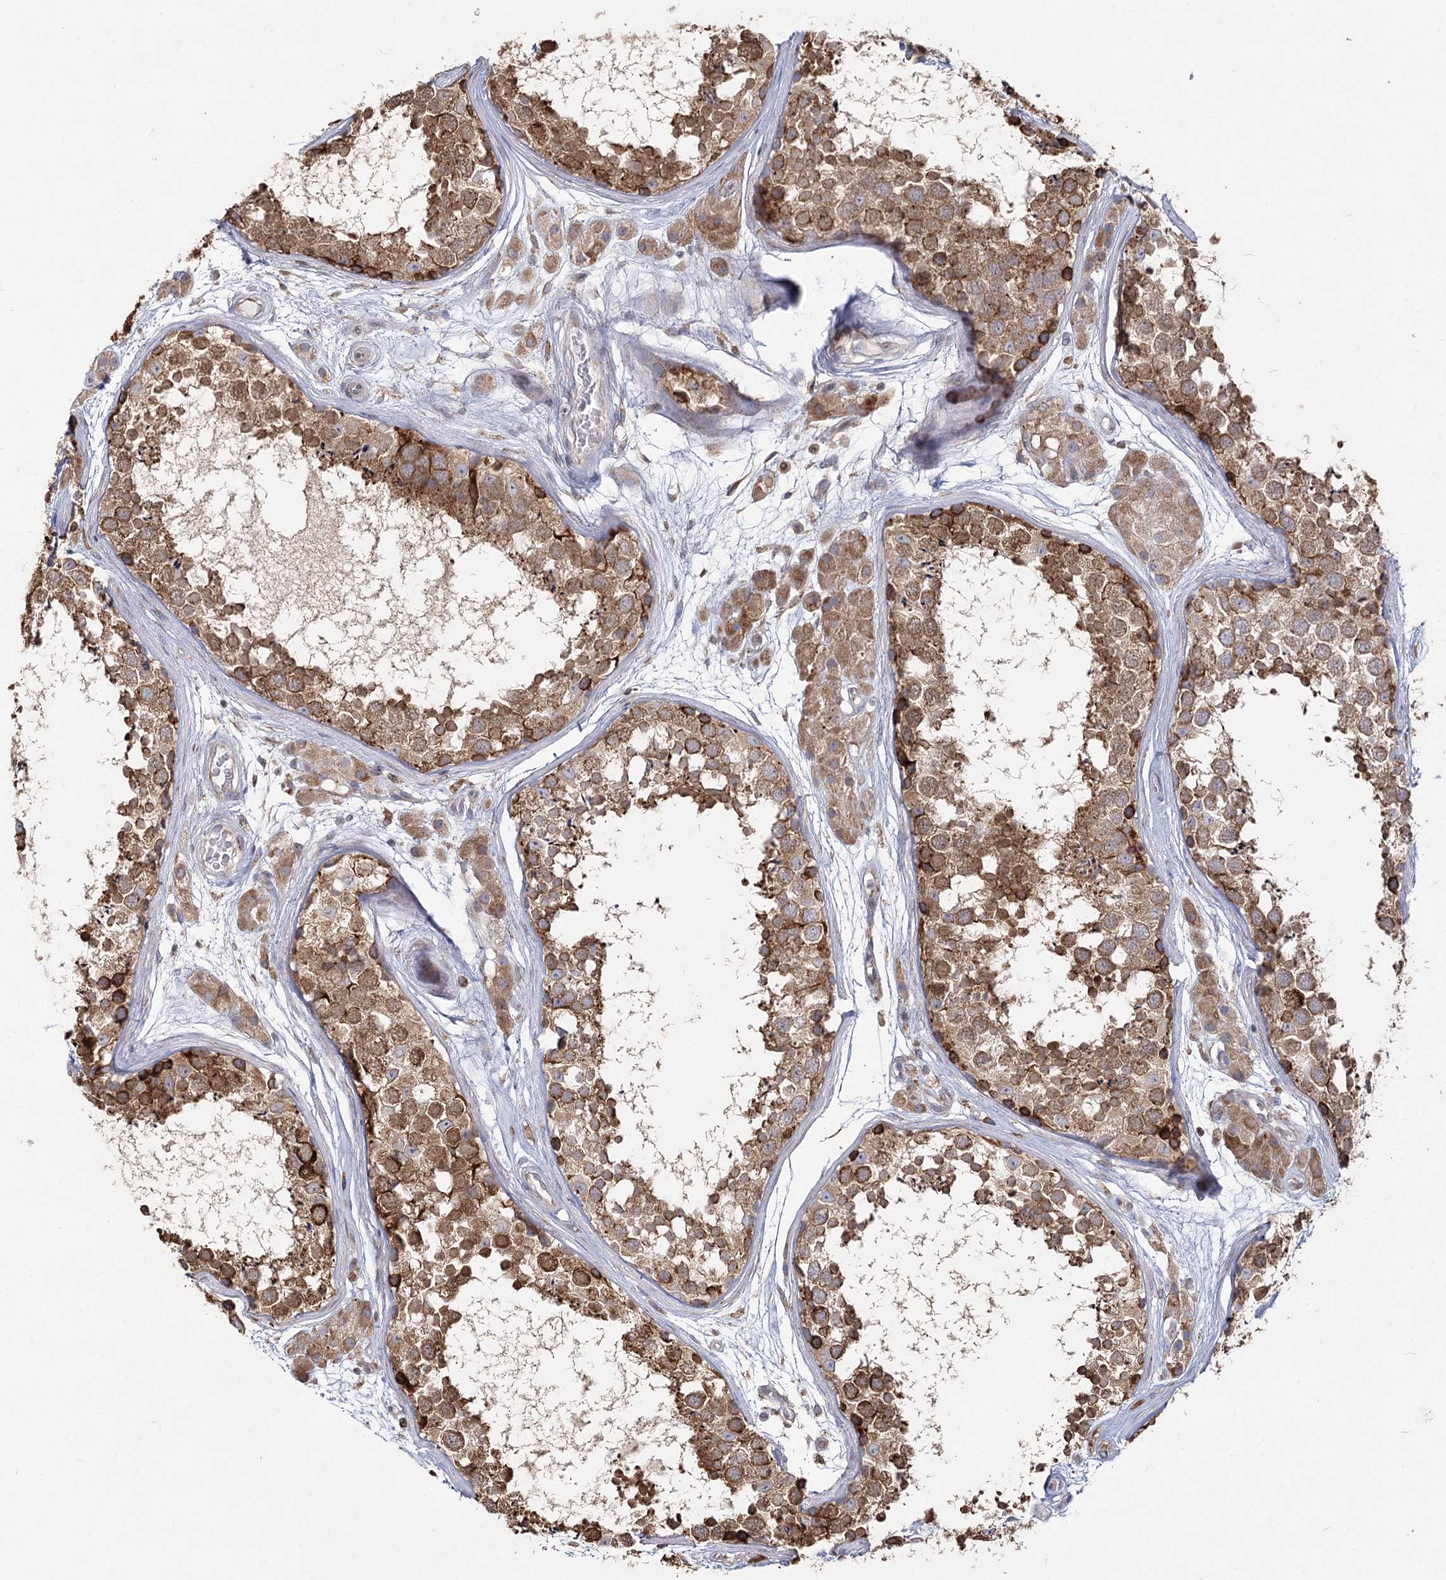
{"staining": {"intensity": "moderate", "quantity": ">75%", "location": "cytoplasmic/membranous"}, "tissue": "testis", "cell_type": "Cells in seminiferous ducts", "image_type": "normal", "snomed": [{"axis": "morphology", "description": "Normal tissue, NOS"}, {"axis": "topography", "description": "Testis"}], "caption": "A brown stain highlights moderate cytoplasmic/membranous staining of a protein in cells in seminiferous ducts of unremarkable human testis. Immunohistochemistry (ihc) stains the protein of interest in brown and the nuclei are stained blue.", "gene": "NHLRC2", "patient": {"sex": "male", "age": 56}}